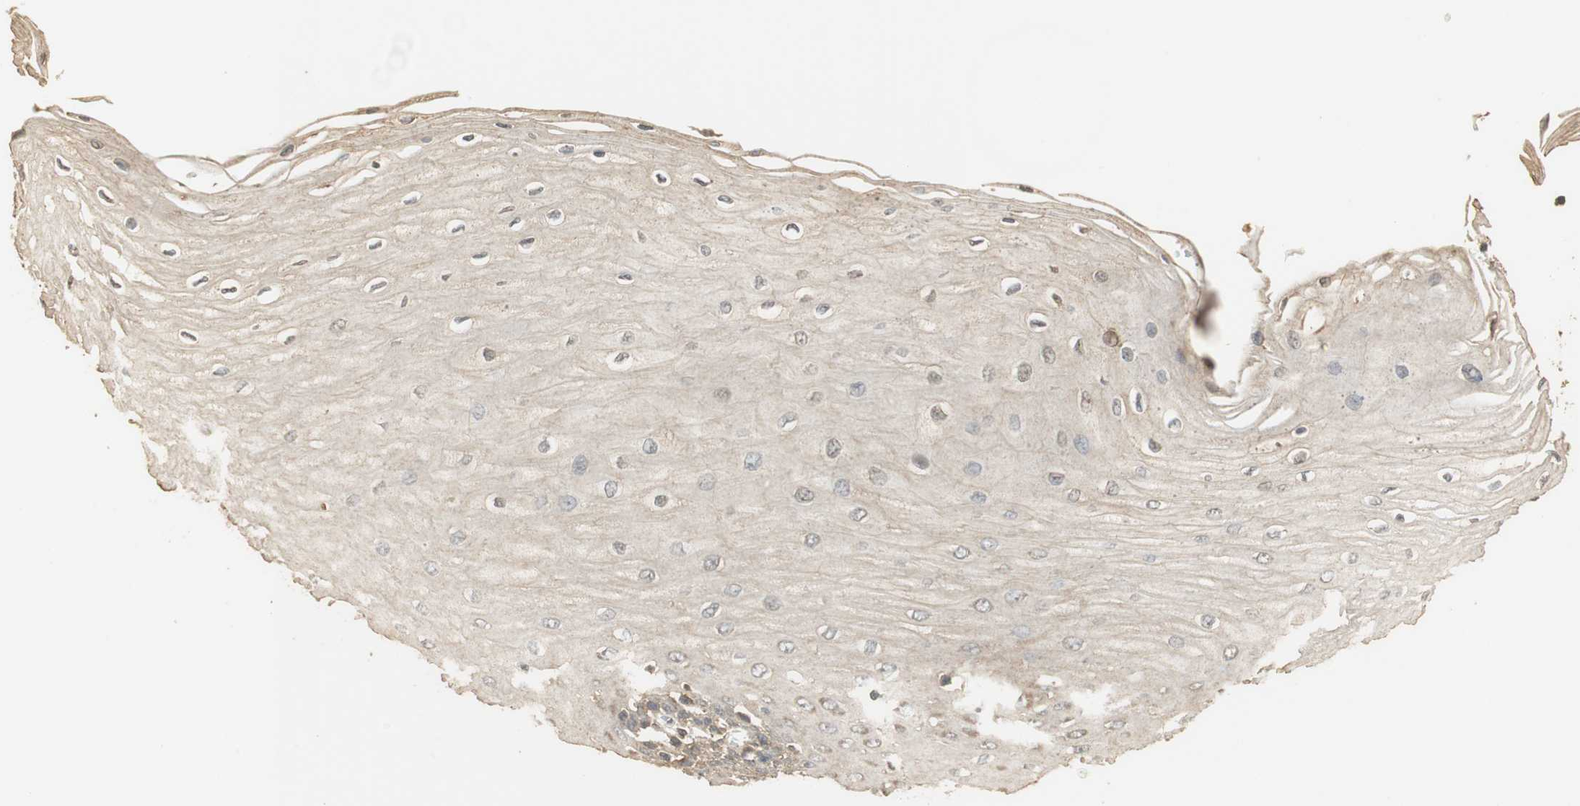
{"staining": {"intensity": "weak", "quantity": "25%-75%", "location": "cytoplasmic/membranous"}, "tissue": "esophagus", "cell_type": "Squamous epithelial cells", "image_type": "normal", "snomed": [{"axis": "morphology", "description": "Normal tissue, NOS"}, {"axis": "morphology", "description": "Squamous cell carcinoma, NOS"}, {"axis": "topography", "description": "Esophagus"}], "caption": "Human esophagus stained for a protein (brown) demonstrates weak cytoplasmic/membranous positive staining in approximately 25%-75% of squamous epithelial cells.", "gene": "USP2", "patient": {"sex": "male", "age": 65}}